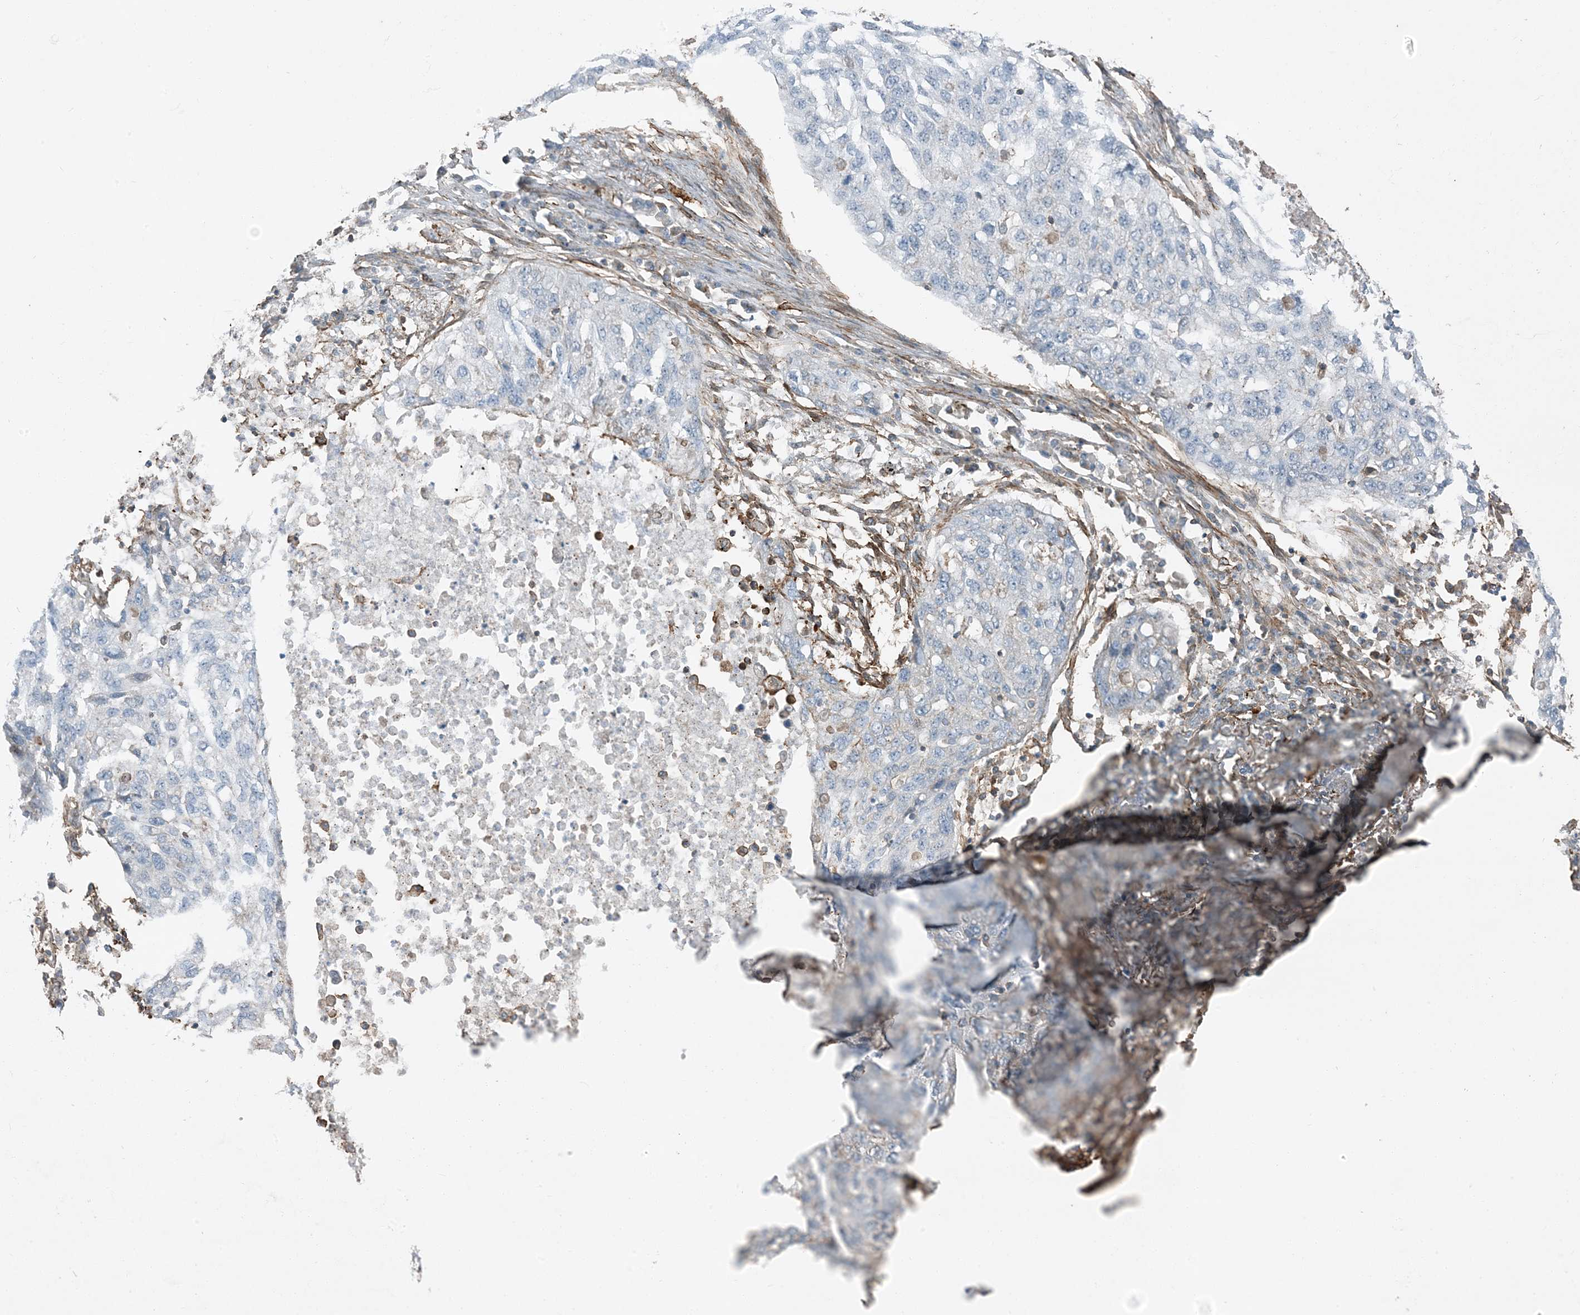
{"staining": {"intensity": "negative", "quantity": "none", "location": "none"}, "tissue": "lung cancer", "cell_type": "Tumor cells", "image_type": "cancer", "snomed": [{"axis": "morphology", "description": "Squamous cell carcinoma, NOS"}, {"axis": "topography", "description": "Lung"}], "caption": "This histopathology image is of squamous cell carcinoma (lung) stained with immunohistochemistry to label a protein in brown with the nuclei are counter-stained blue. There is no expression in tumor cells. (DAB (3,3'-diaminobenzidine) IHC, high magnification).", "gene": "APOBEC3C", "patient": {"sex": "female", "age": 63}}